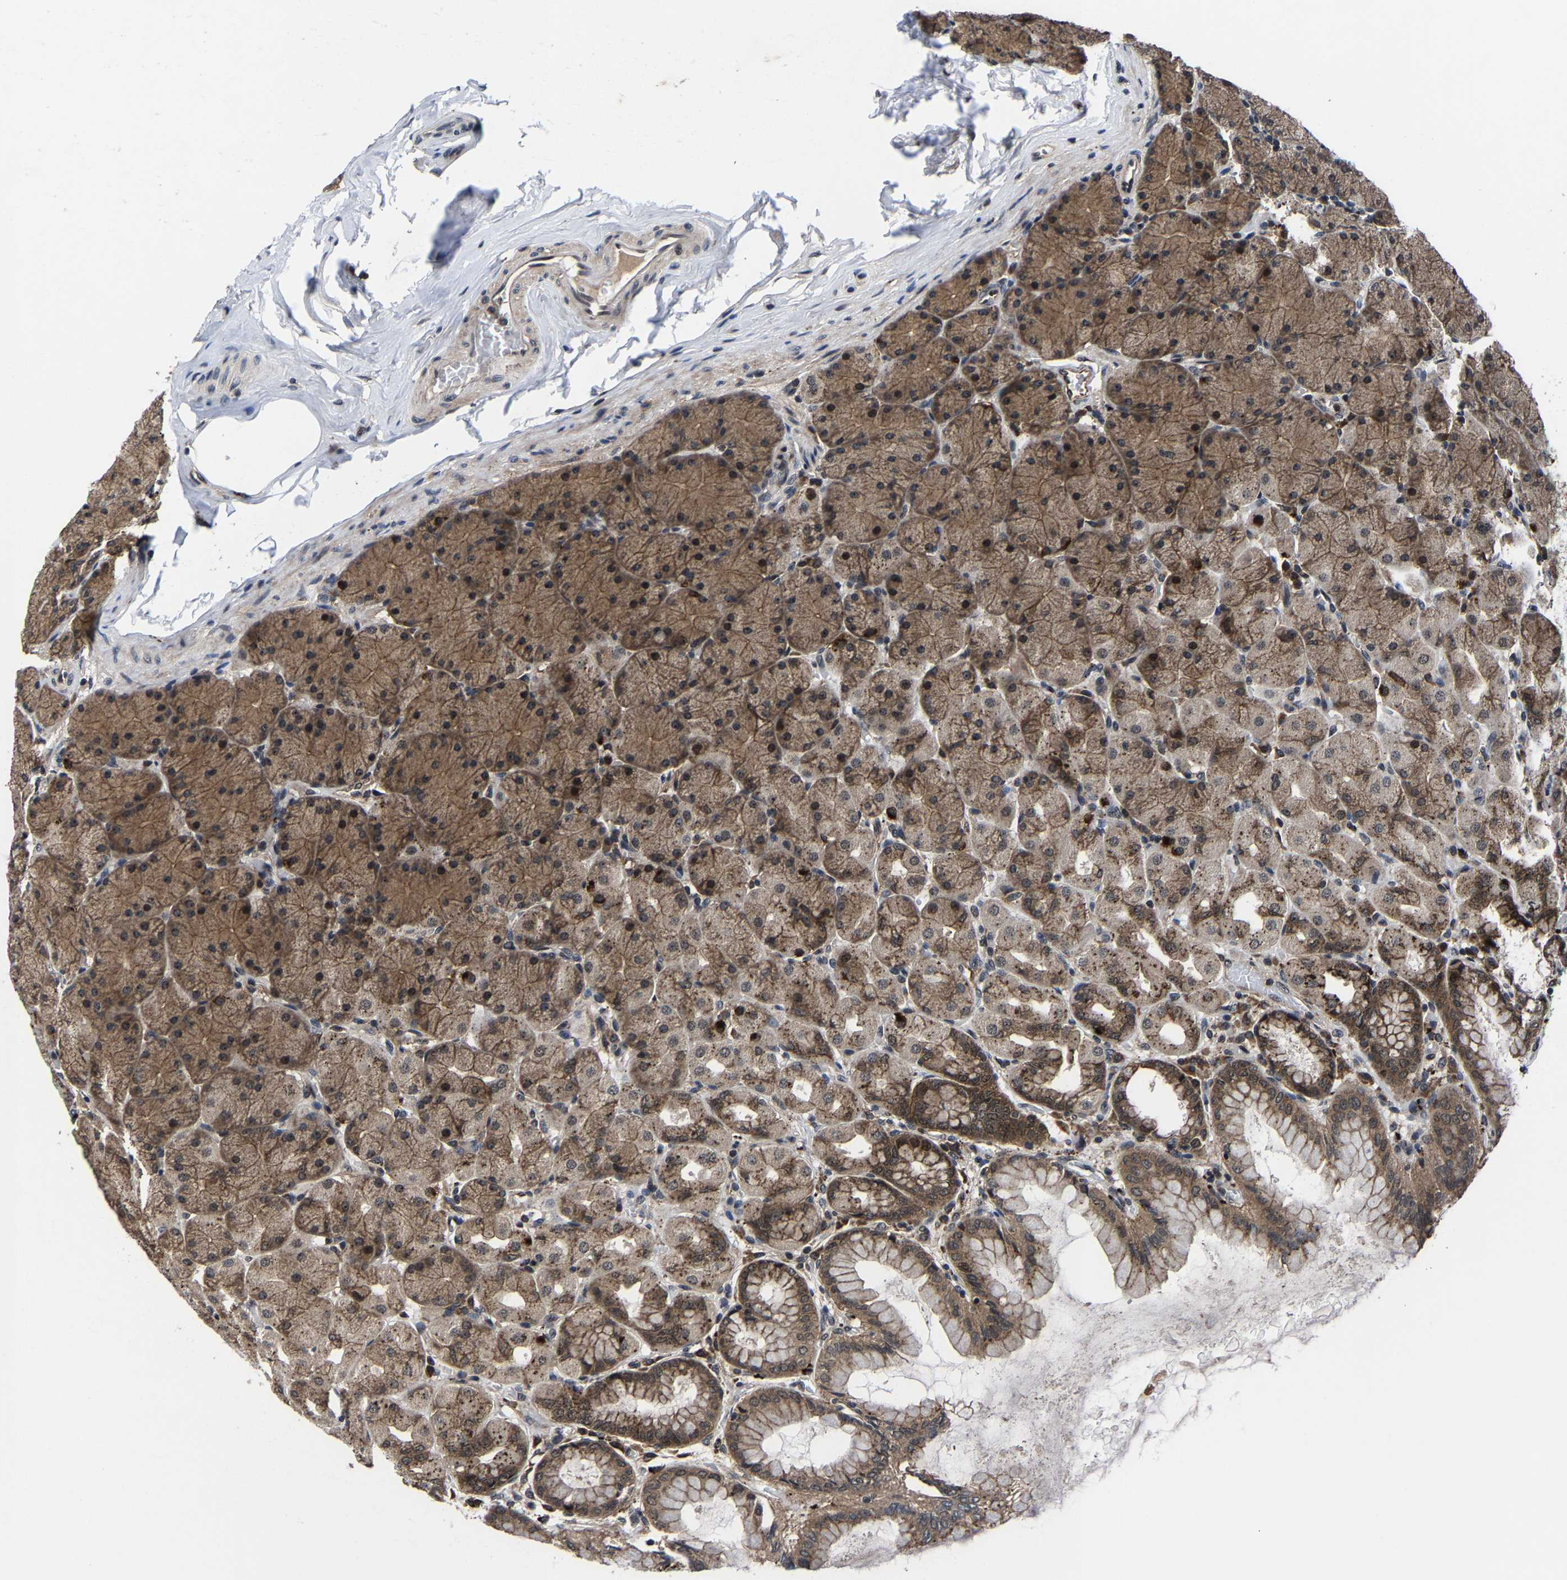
{"staining": {"intensity": "moderate", "quantity": ">75%", "location": "cytoplasmic/membranous,nuclear"}, "tissue": "stomach", "cell_type": "Glandular cells", "image_type": "normal", "snomed": [{"axis": "morphology", "description": "Normal tissue, NOS"}, {"axis": "topography", "description": "Stomach, upper"}], "caption": "Protein staining exhibits moderate cytoplasmic/membranous,nuclear staining in approximately >75% of glandular cells in unremarkable stomach.", "gene": "ZCCHC7", "patient": {"sex": "female", "age": 56}}